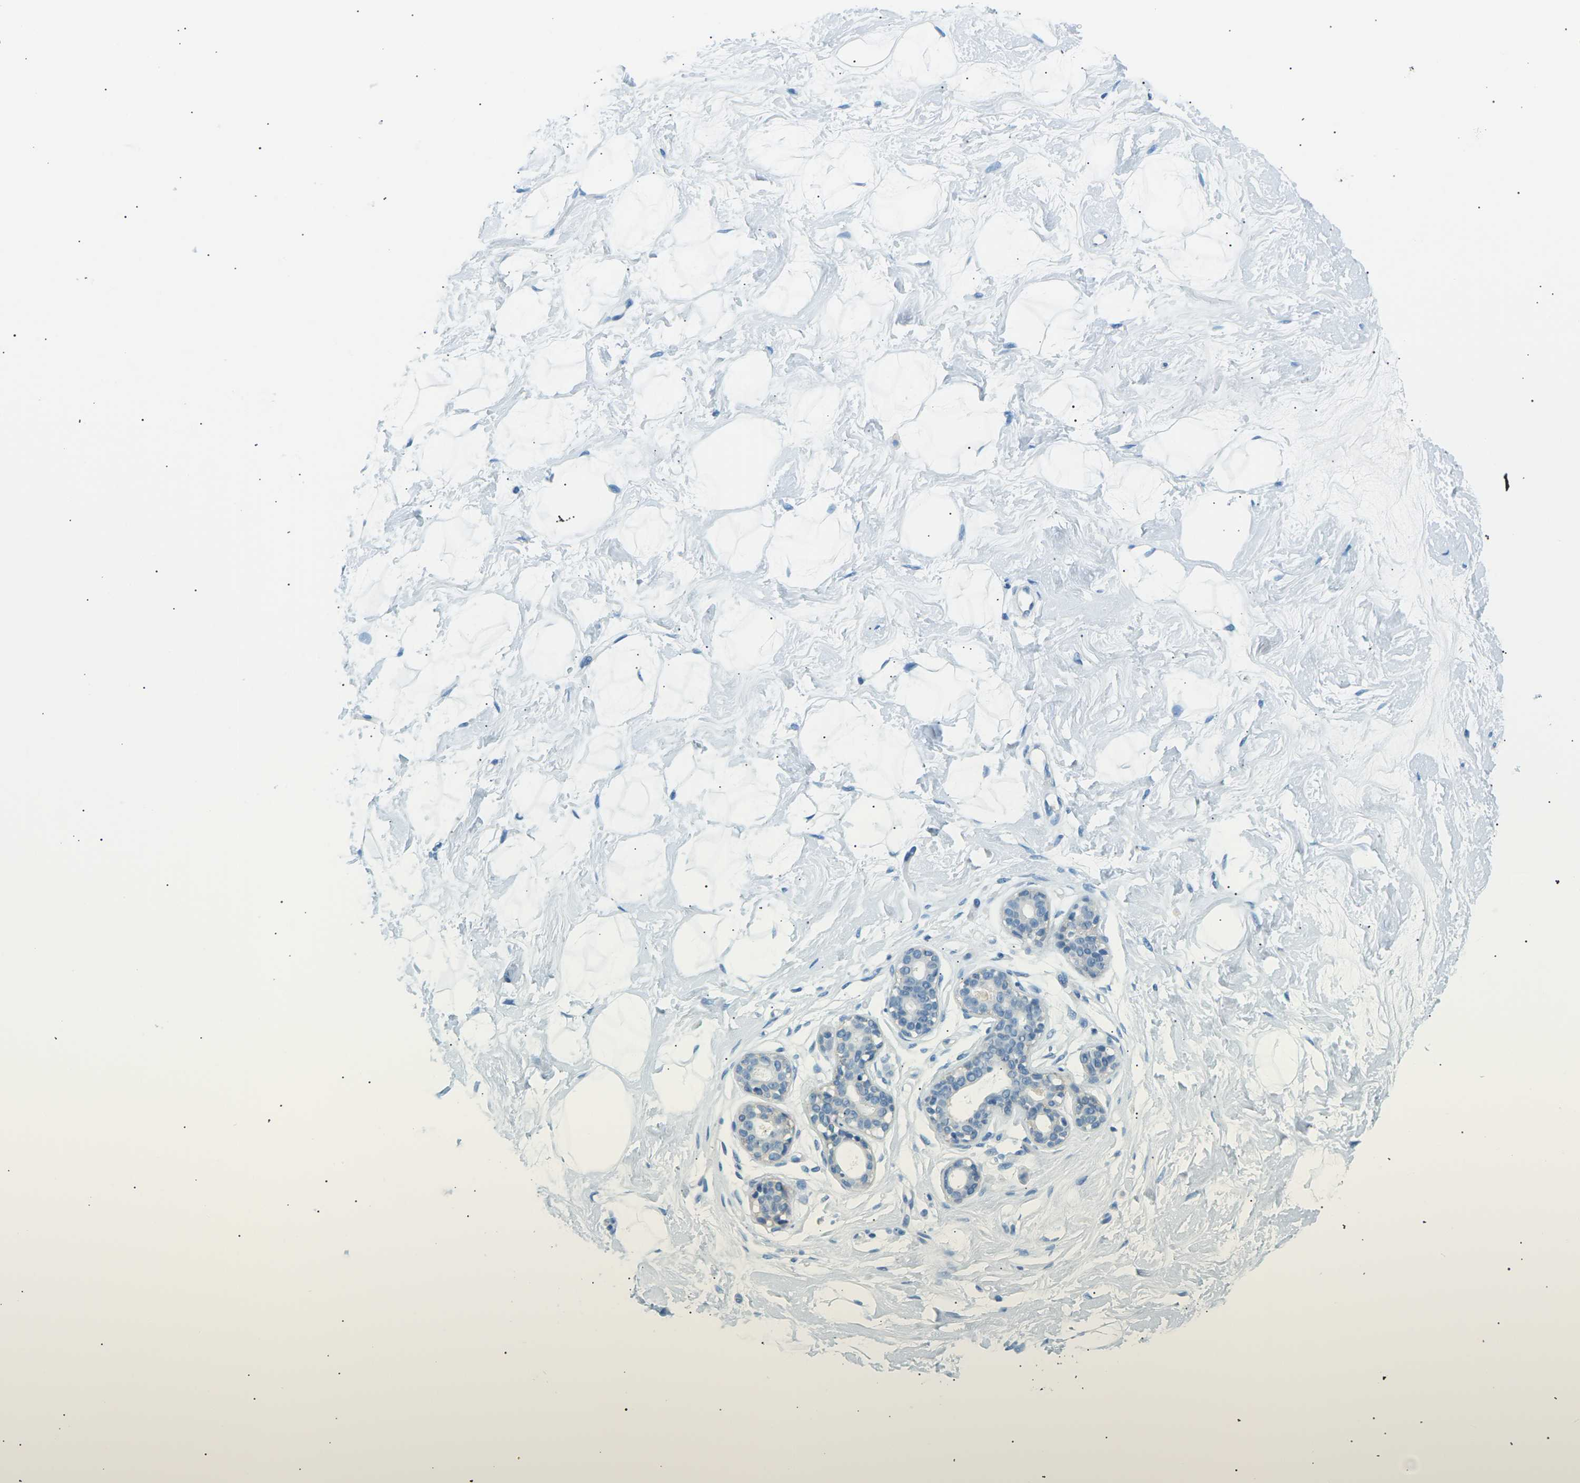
{"staining": {"intensity": "negative", "quantity": "none", "location": "none"}, "tissue": "breast", "cell_type": "Adipocytes", "image_type": "normal", "snomed": [{"axis": "morphology", "description": "Normal tissue, NOS"}, {"axis": "topography", "description": "Breast"}], "caption": "IHC histopathology image of benign breast: human breast stained with DAB exhibits no significant protein positivity in adipocytes. (Stains: DAB immunohistochemistry with hematoxylin counter stain, Microscopy: brightfield microscopy at high magnification).", "gene": "SEPTIN5", "patient": {"sex": "female", "age": 23}}